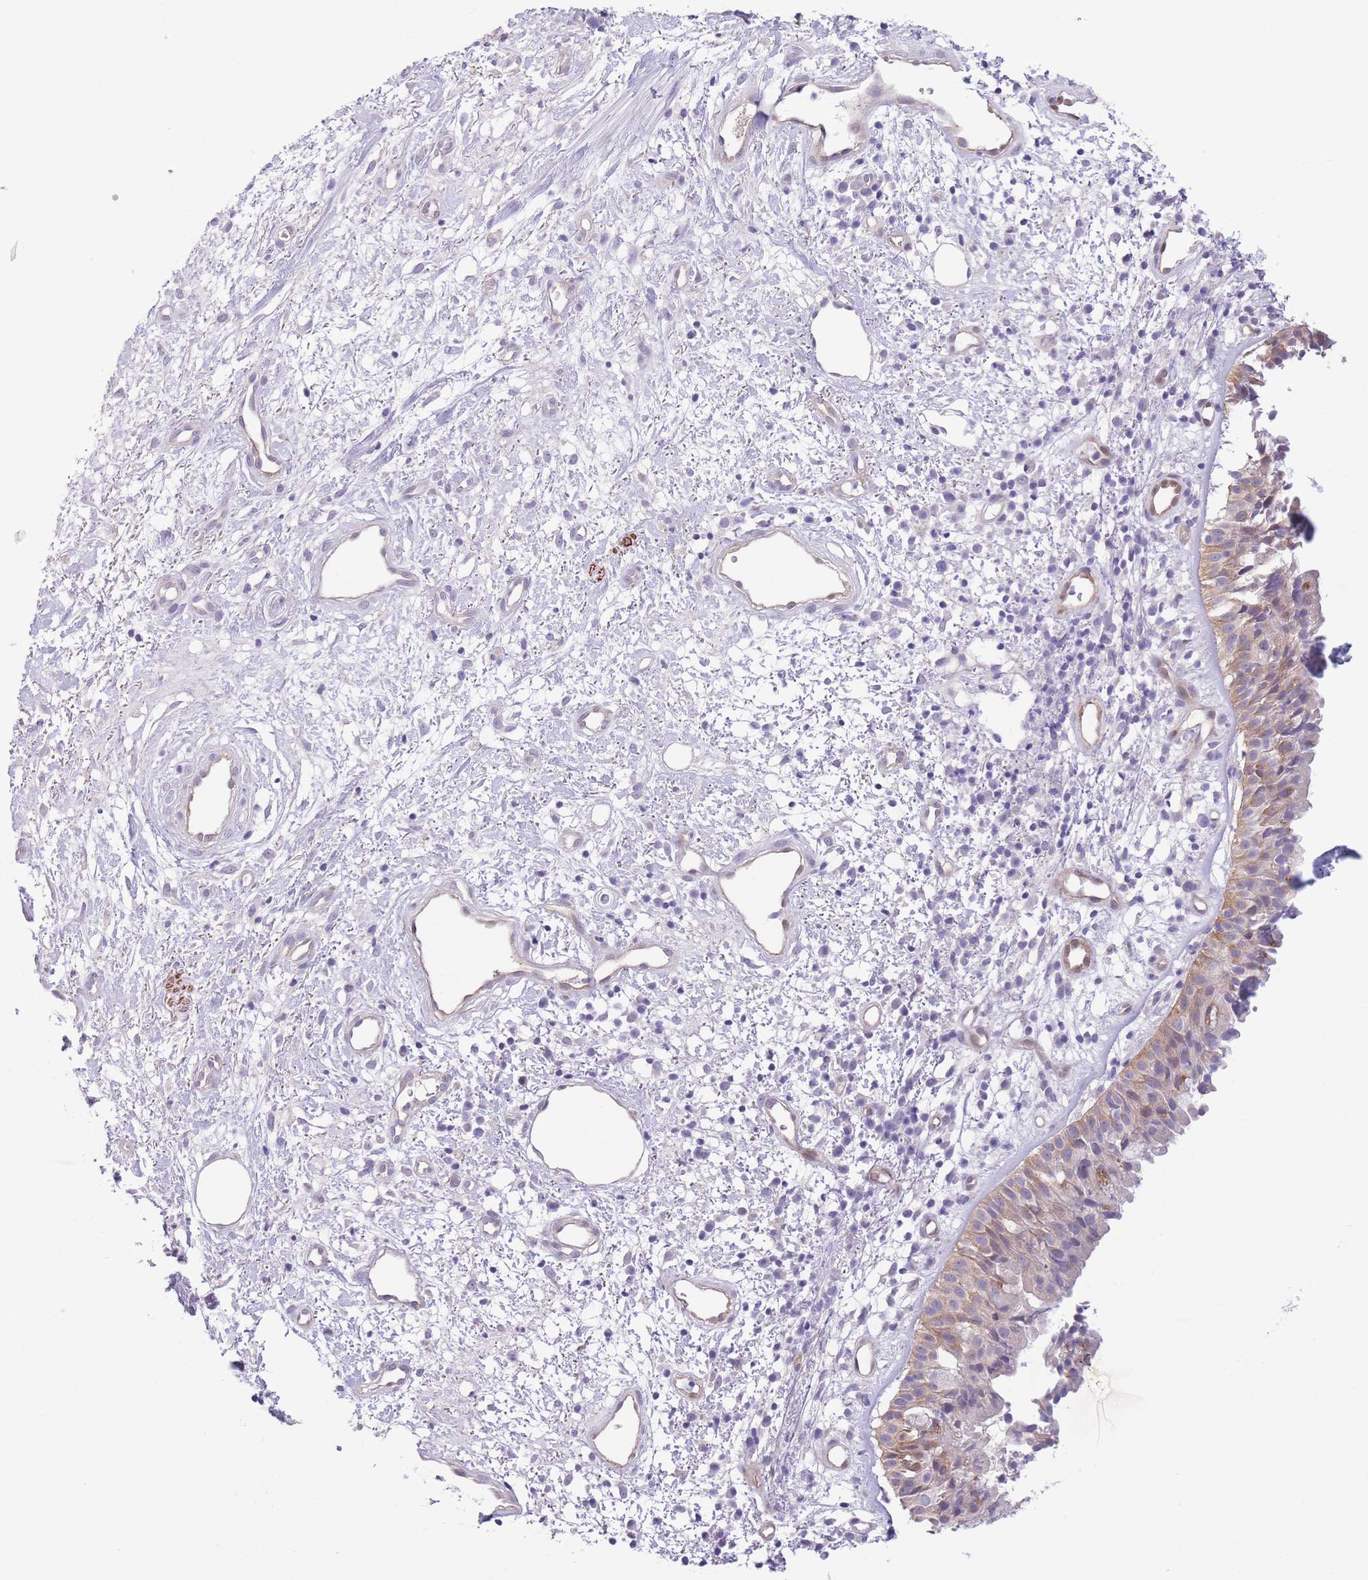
{"staining": {"intensity": "moderate", "quantity": "25%-75%", "location": "cytoplasmic/membranous"}, "tissue": "nasopharynx", "cell_type": "Respiratory epithelial cells", "image_type": "normal", "snomed": [{"axis": "morphology", "description": "Normal tissue, NOS"}, {"axis": "topography", "description": "Cartilage tissue"}, {"axis": "topography", "description": "Nasopharynx"}, {"axis": "topography", "description": "Thyroid gland"}], "caption": "Protein expression analysis of unremarkable nasopharynx reveals moderate cytoplasmic/membranous positivity in about 25%-75% of respiratory epithelial cells. The staining was performed using DAB, with brown indicating positive protein expression. Nuclei are stained blue with hematoxylin.", "gene": "C9orf152", "patient": {"sex": "male", "age": 63}}